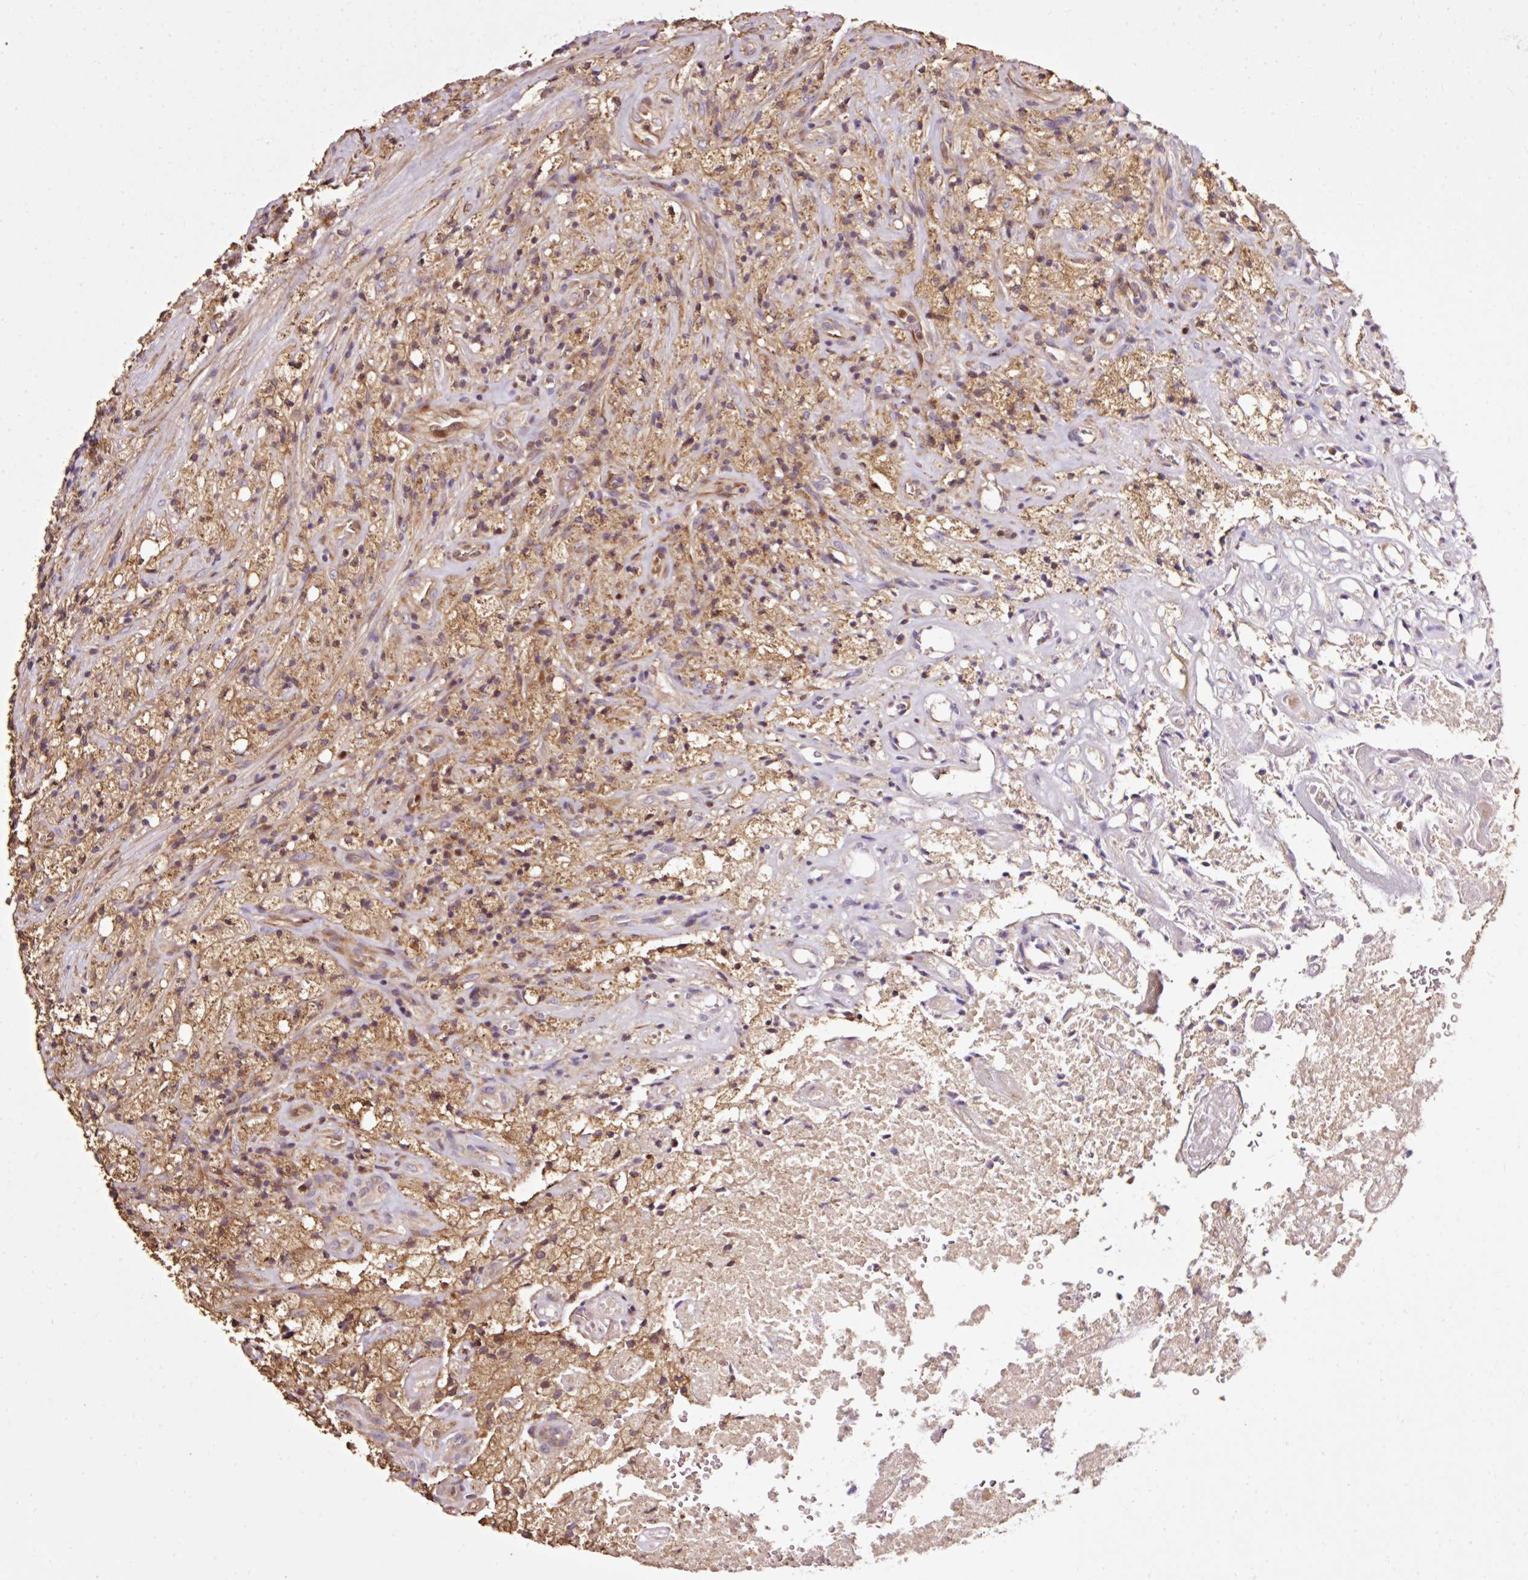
{"staining": {"intensity": "weak", "quantity": "25%-75%", "location": "cytoplasmic/membranous"}, "tissue": "glioma", "cell_type": "Tumor cells", "image_type": "cancer", "snomed": [{"axis": "morphology", "description": "Glioma, malignant, High grade"}, {"axis": "topography", "description": "Brain"}], "caption": "A low amount of weak cytoplasmic/membranous staining is present in about 25%-75% of tumor cells in glioma tissue.", "gene": "NAPA", "patient": {"sex": "male", "age": 69}}